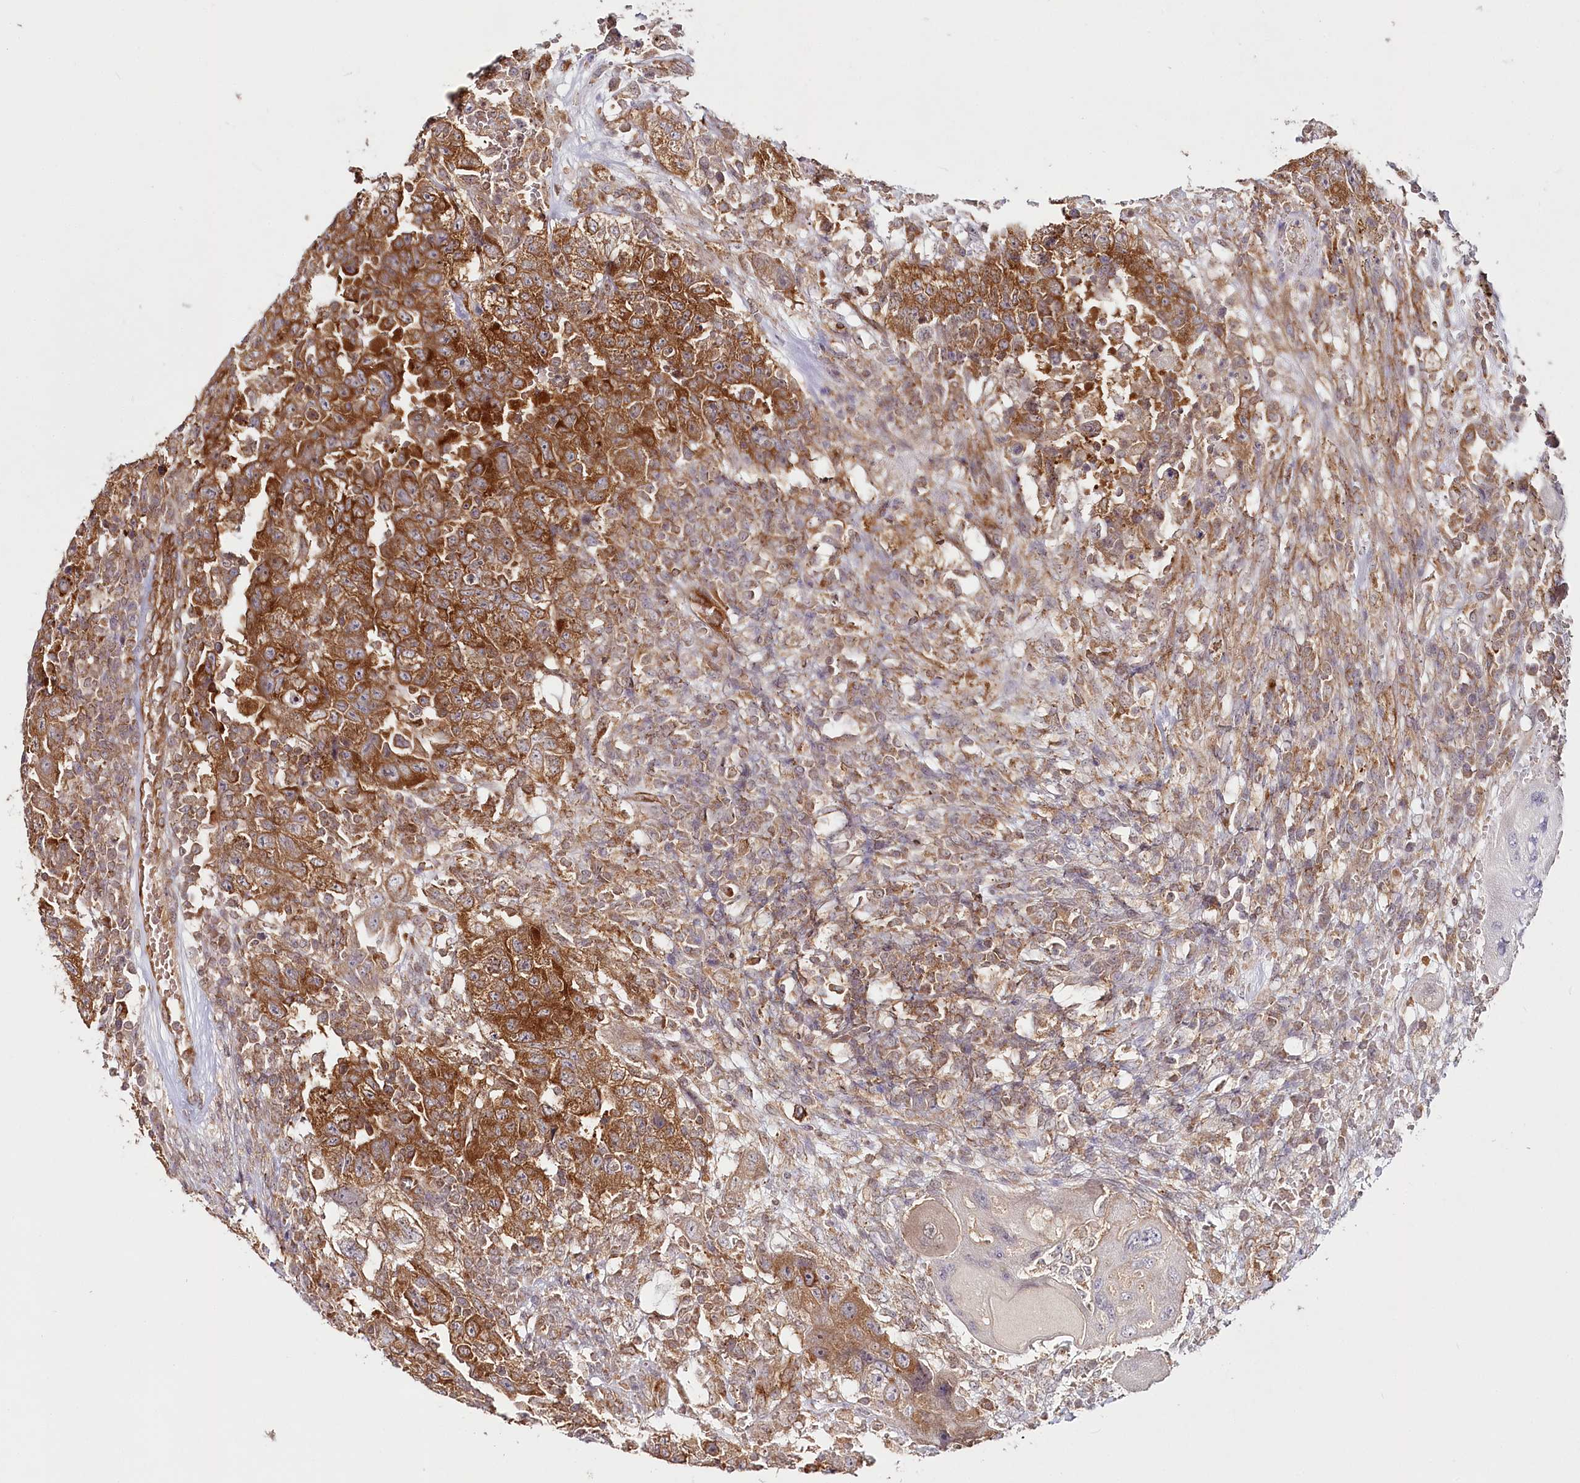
{"staining": {"intensity": "strong", "quantity": ">75%", "location": "cytoplasmic/membranous"}, "tissue": "testis cancer", "cell_type": "Tumor cells", "image_type": "cancer", "snomed": [{"axis": "morphology", "description": "Carcinoma, Embryonal, NOS"}, {"axis": "topography", "description": "Testis"}], "caption": "Immunohistochemical staining of testis embryonal carcinoma displays strong cytoplasmic/membranous protein staining in approximately >75% of tumor cells.", "gene": "OTUD4", "patient": {"sex": "male", "age": 26}}